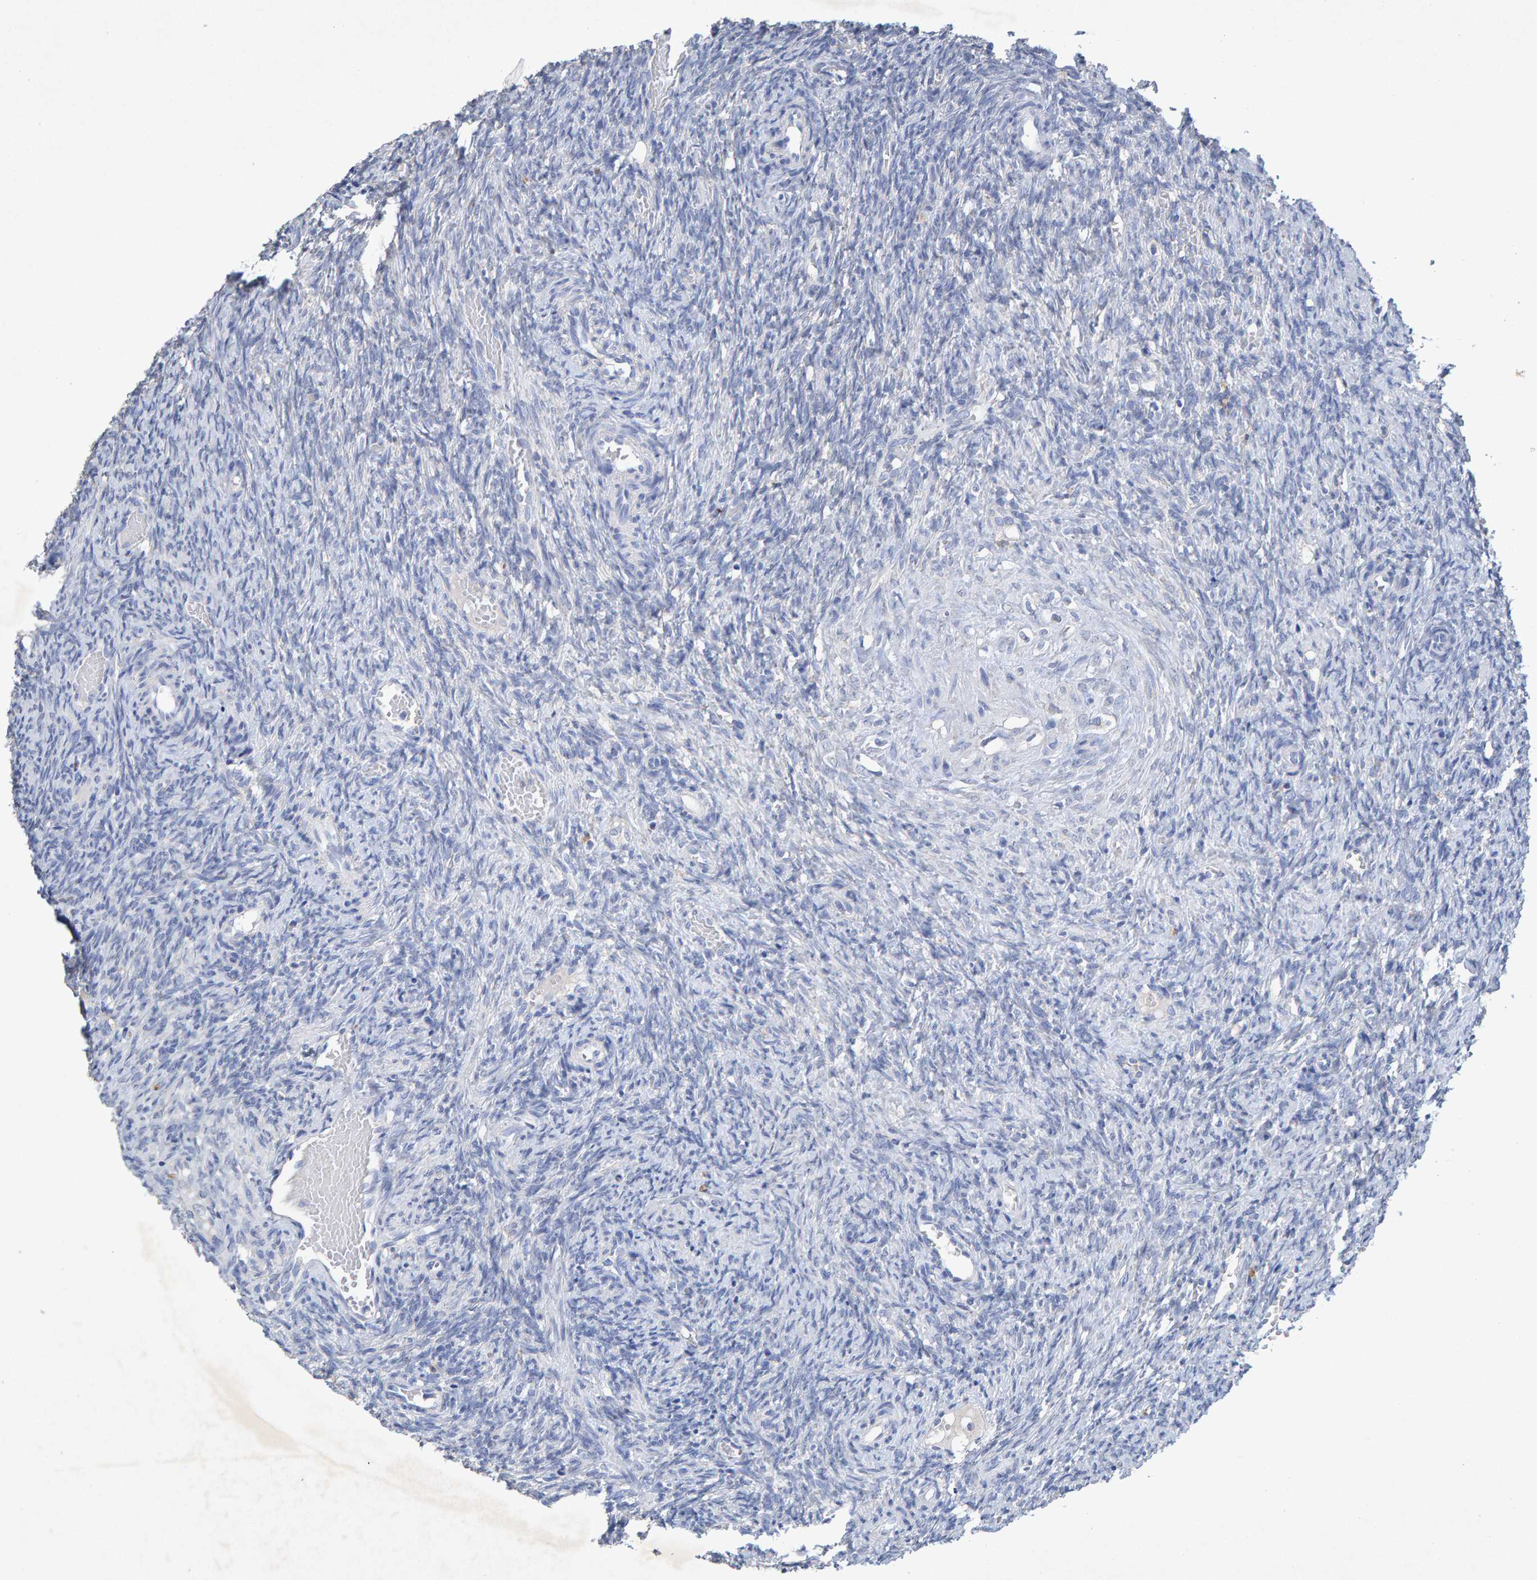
{"staining": {"intensity": "negative", "quantity": "none", "location": "none"}, "tissue": "ovary", "cell_type": "Ovarian stroma cells", "image_type": "normal", "snomed": [{"axis": "morphology", "description": "Normal tissue, NOS"}, {"axis": "topography", "description": "Ovary"}], "caption": "The image displays no significant expression in ovarian stroma cells of ovary. (DAB IHC visualized using brightfield microscopy, high magnification).", "gene": "CTH", "patient": {"sex": "female", "age": 41}}